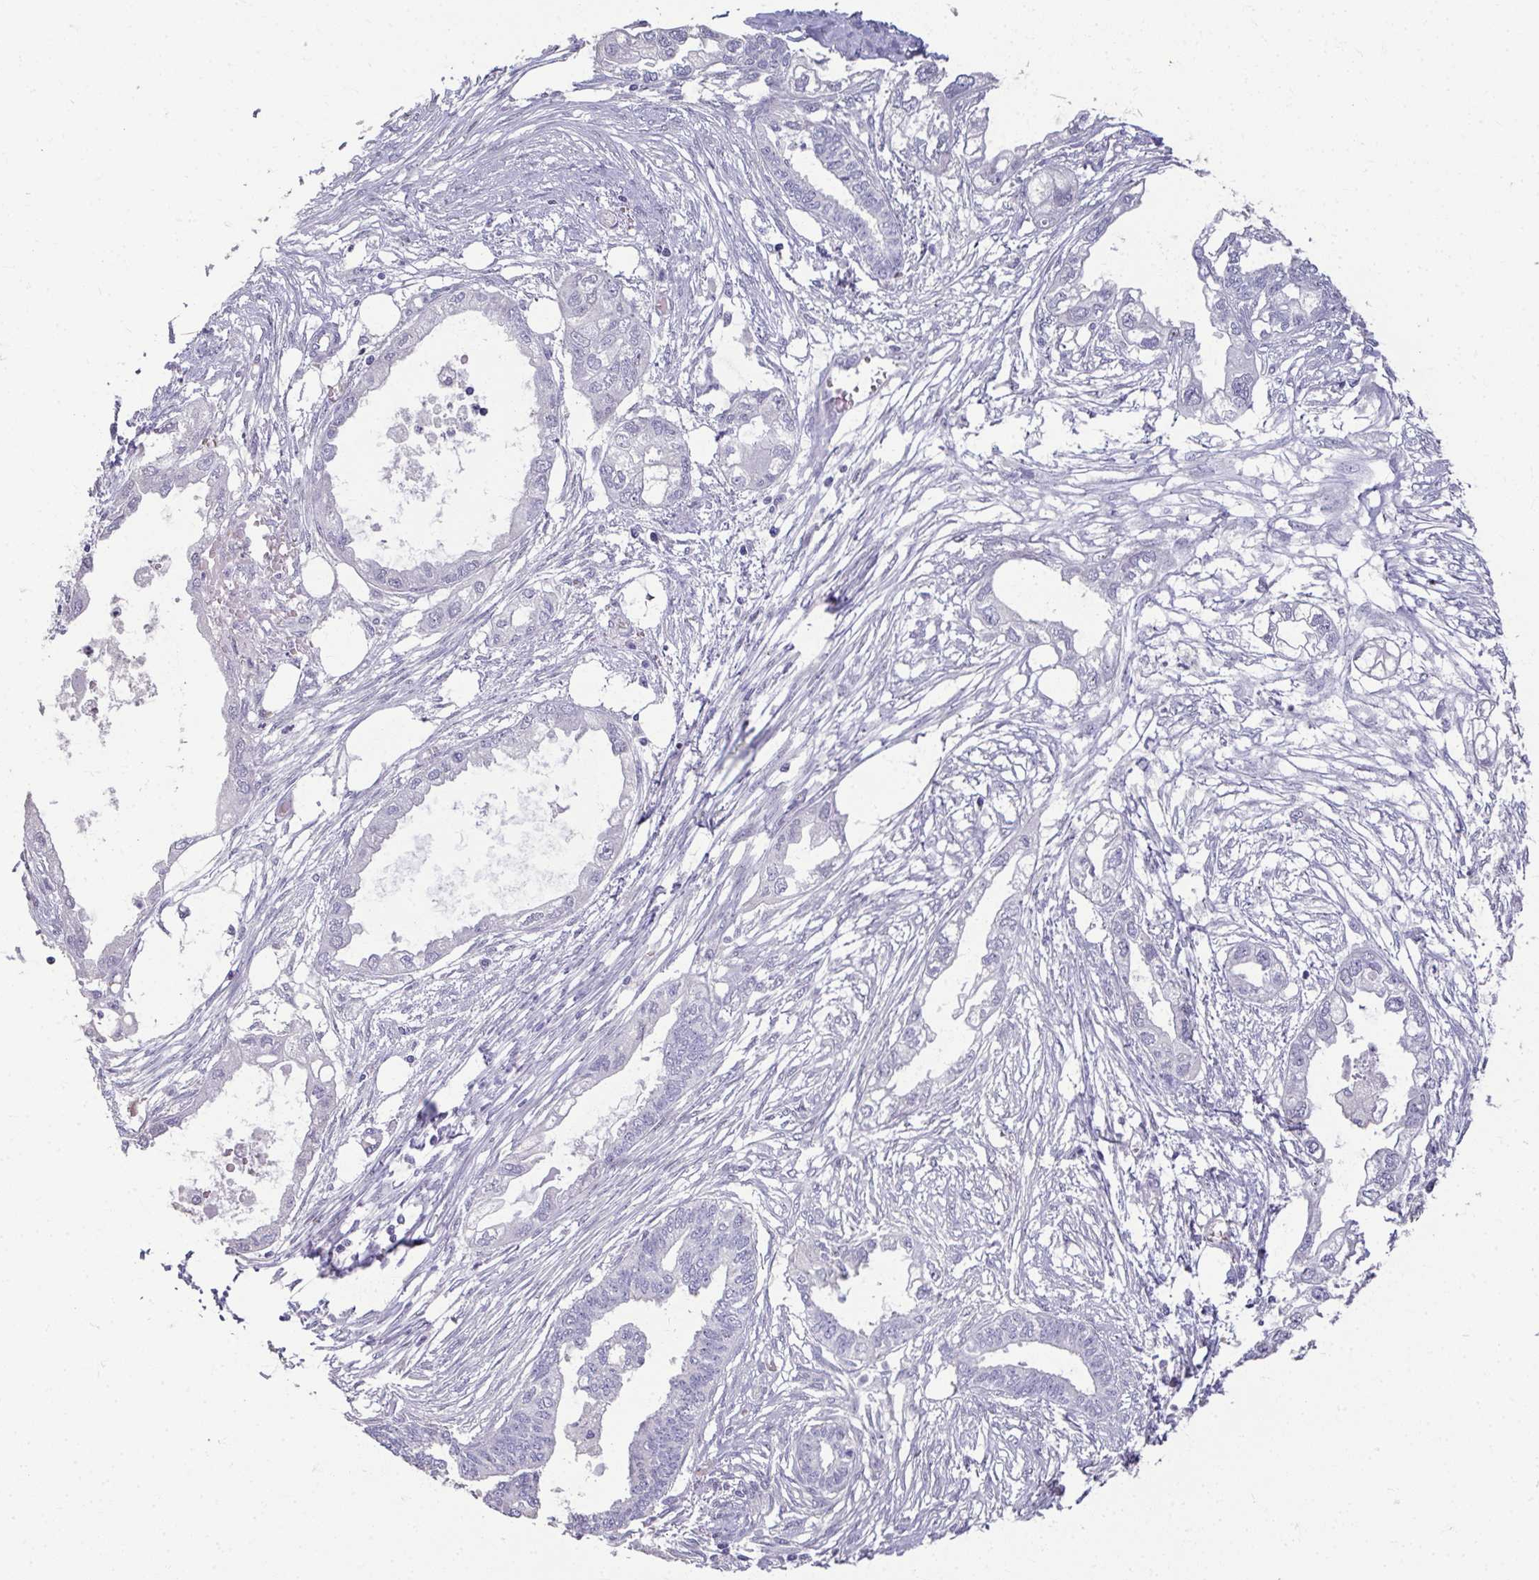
{"staining": {"intensity": "negative", "quantity": "none", "location": "none"}, "tissue": "endometrial cancer", "cell_type": "Tumor cells", "image_type": "cancer", "snomed": [{"axis": "morphology", "description": "Adenocarcinoma, NOS"}, {"axis": "morphology", "description": "Adenocarcinoma, metastatic, NOS"}, {"axis": "topography", "description": "Adipose tissue"}, {"axis": "topography", "description": "Endometrium"}], "caption": "There is no significant positivity in tumor cells of endometrial adenocarcinoma.", "gene": "ODF1", "patient": {"sex": "female", "age": 67}}